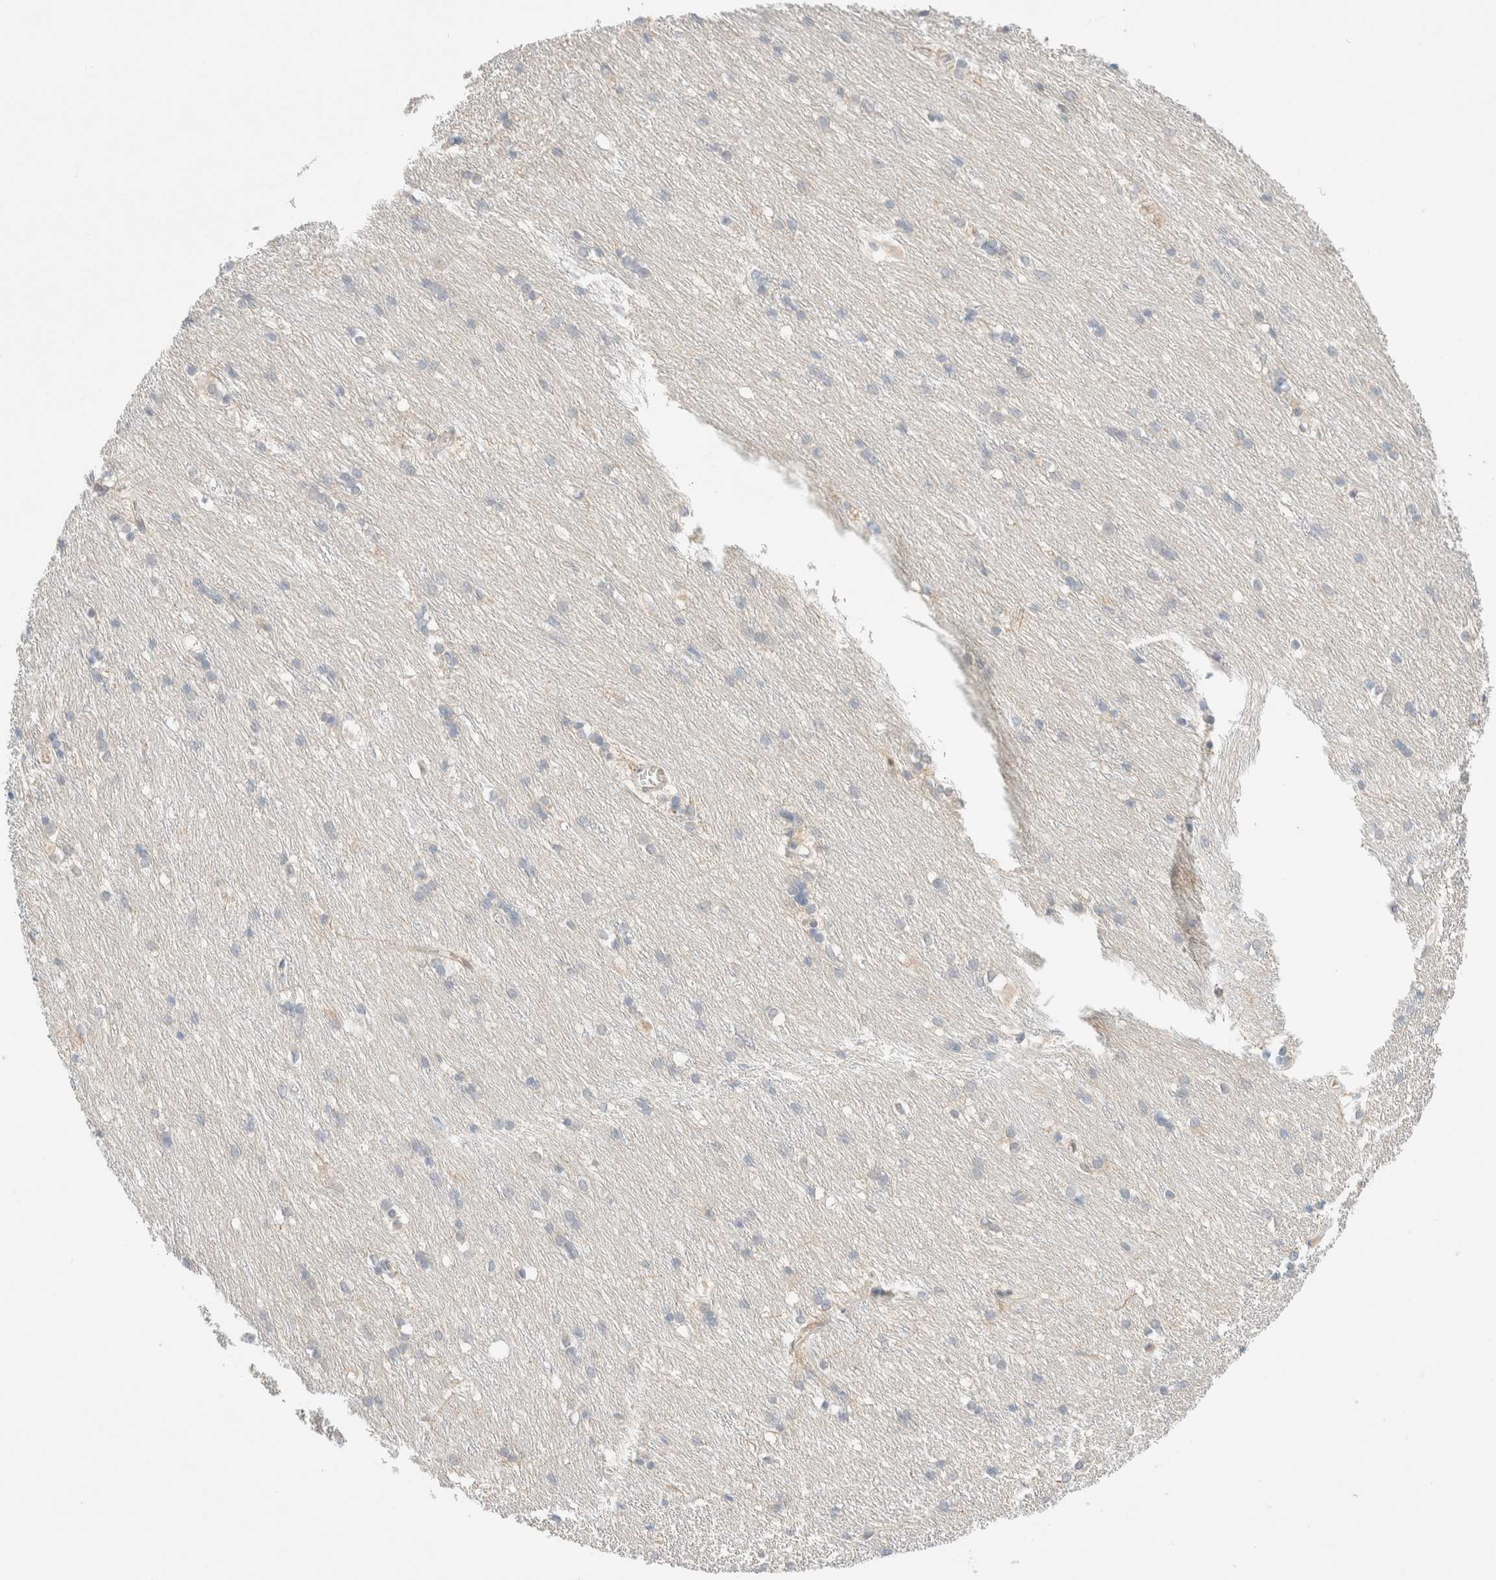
{"staining": {"intensity": "negative", "quantity": "none", "location": "none"}, "tissue": "caudate", "cell_type": "Glial cells", "image_type": "normal", "snomed": [{"axis": "morphology", "description": "Normal tissue, NOS"}, {"axis": "topography", "description": "Lateral ventricle wall"}], "caption": "This is a image of immunohistochemistry (IHC) staining of benign caudate, which shows no positivity in glial cells.", "gene": "CHKA", "patient": {"sex": "female", "age": 19}}